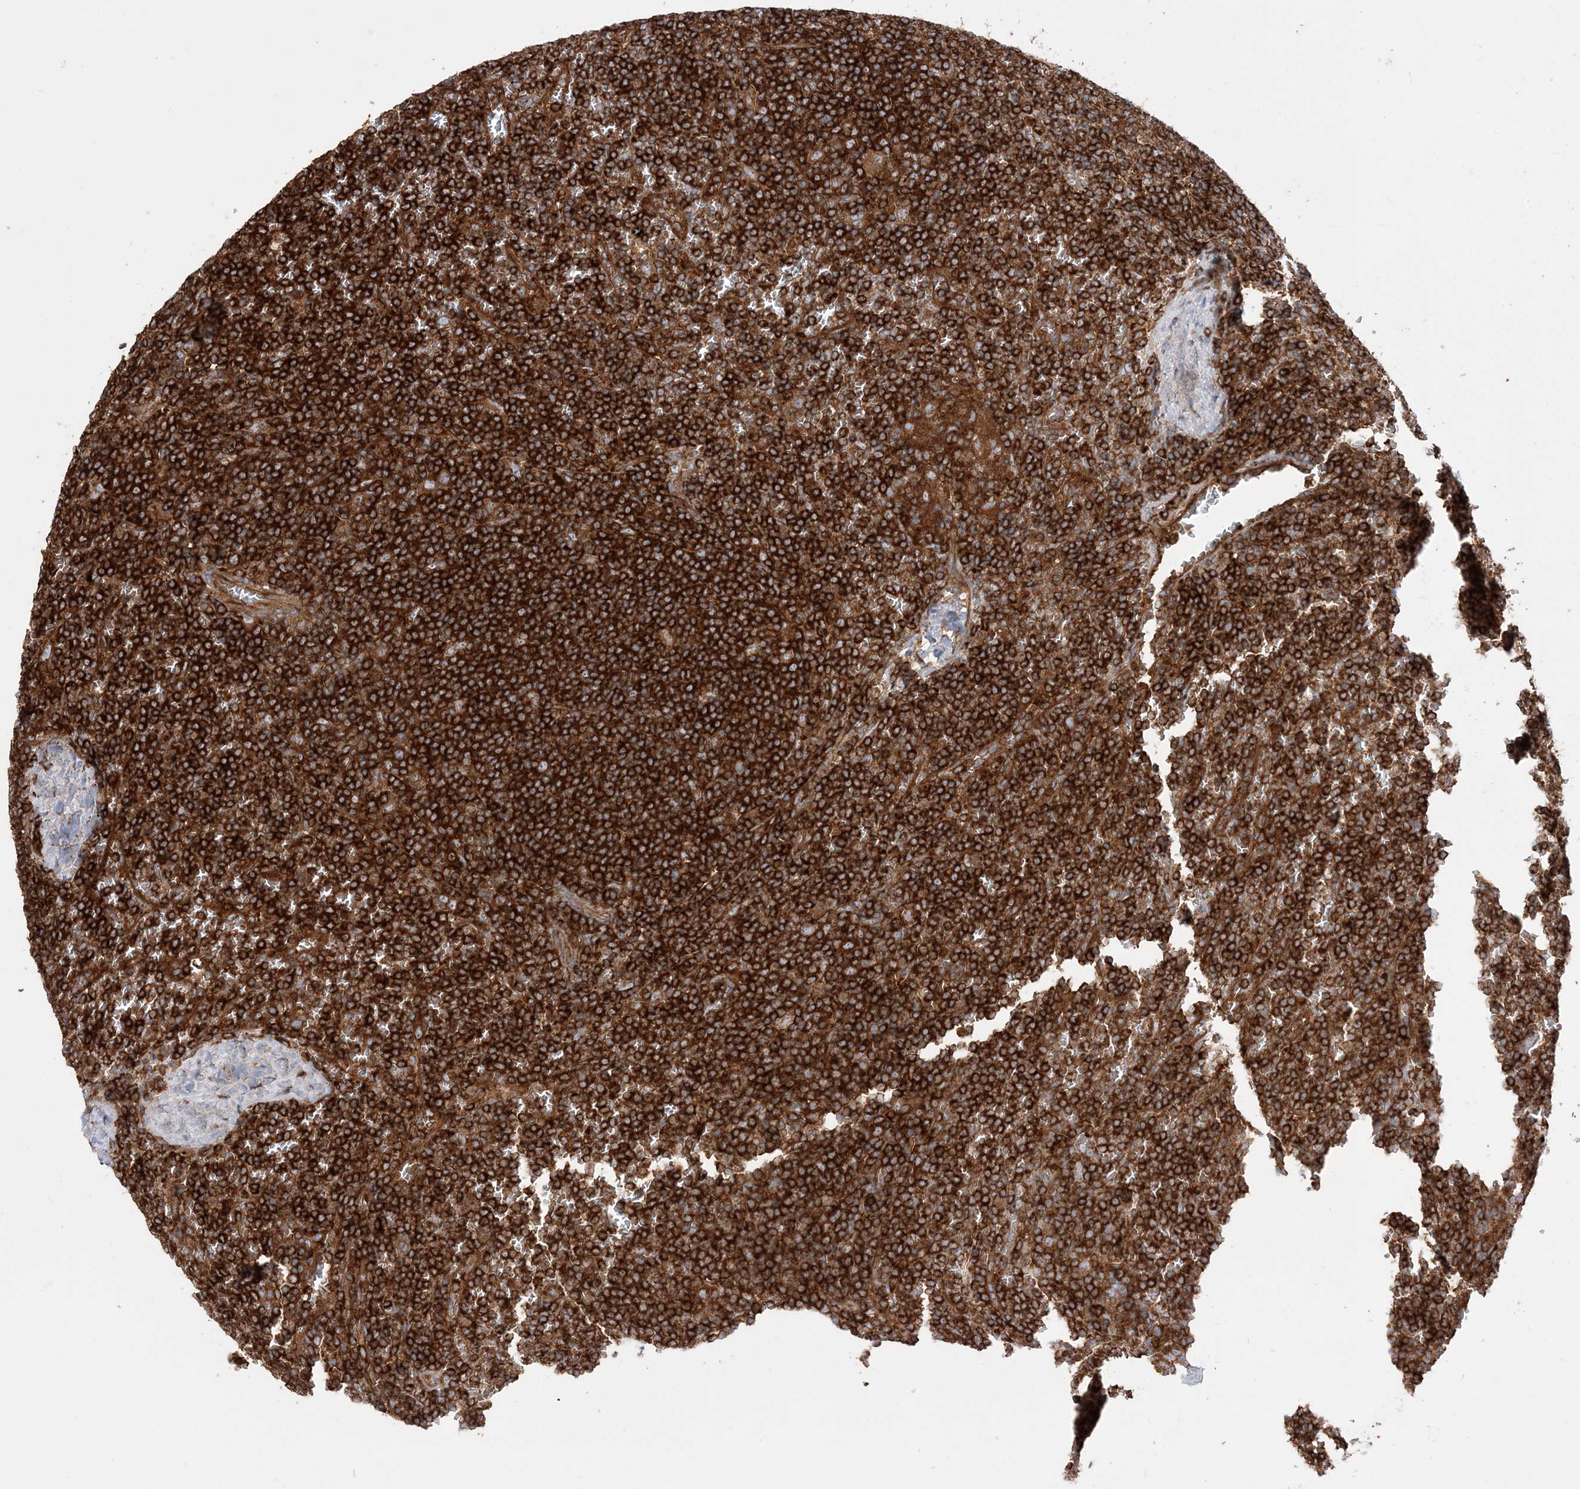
{"staining": {"intensity": "strong", "quantity": ">75%", "location": "cytoplasmic/membranous"}, "tissue": "lymphoma", "cell_type": "Tumor cells", "image_type": "cancer", "snomed": [{"axis": "morphology", "description": "Malignant lymphoma, non-Hodgkin's type, Low grade"}, {"axis": "topography", "description": "Spleen"}], "caption": "Immunohistochemical staining of low-grade malignant lymphoma, non-Hodgkin's type reveals high levels of strong cytoplasmic/membranous staining in about >75% of tumor cells.", "gene": "TBC1D5", "patient": {"sex": "female", "age": 19}}